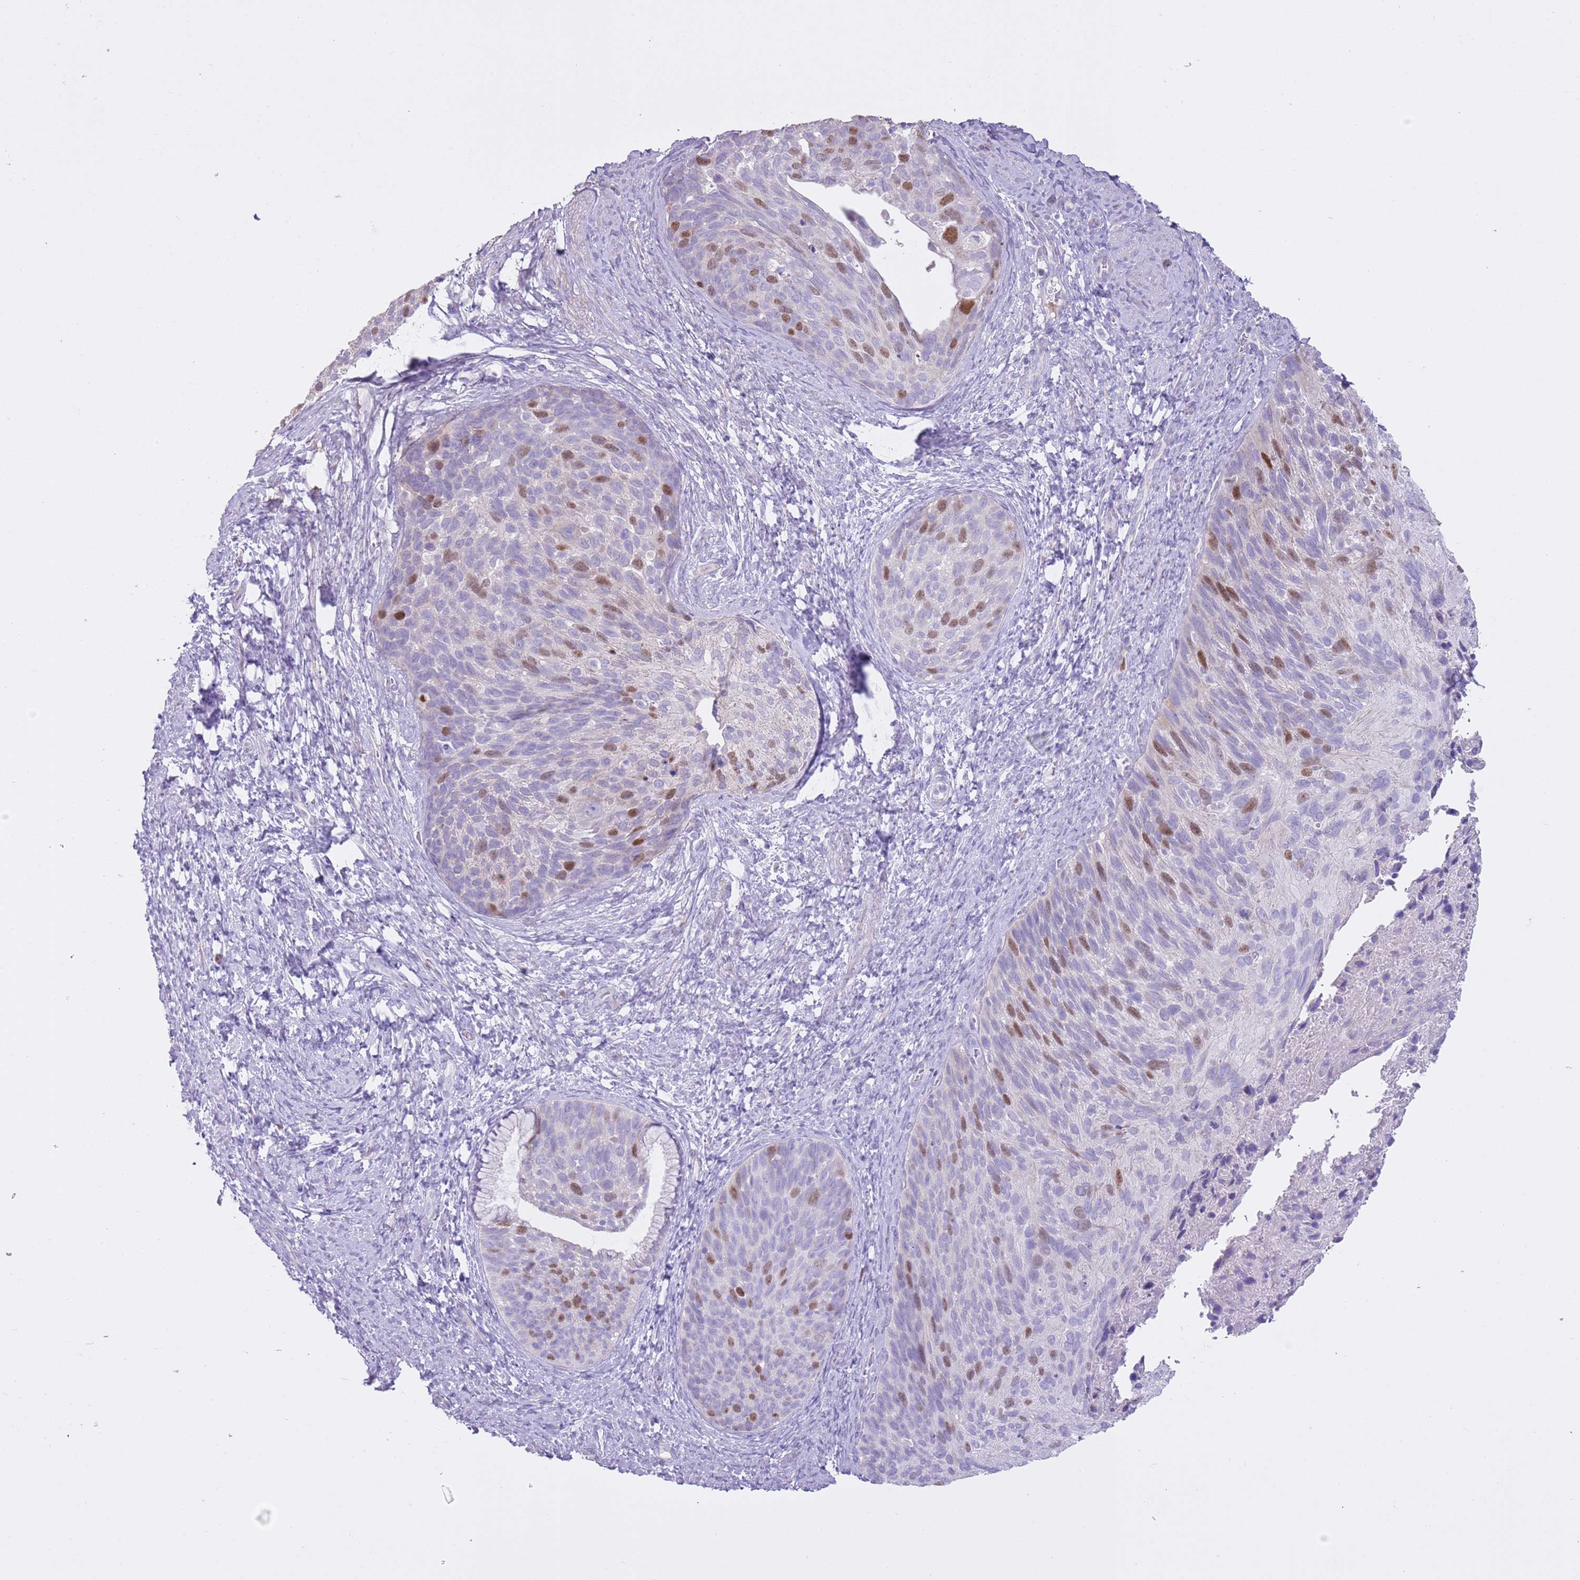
{"staining": {"intensity": "moderate", "quantity": "25%-75%", "location": "nuclear"}, "tissue": "cervical cancer", "cell_type": "Tumor cells", "image_type": "cancer", "snomed": [{"axis": "morphology", "description": "Squamous cell carcinoma, NOS"}, {"axis": "topography", "description": "Cervix"}], "caption": "The immunohistochemical stain labels moderate nuclear positivity in tumor cells of cervical cancer tissue. (Brightfield microscopy of DAB IHC at high magnification).", "gene": "GMNN", "patient": {"sex": "female", "age": 80}}